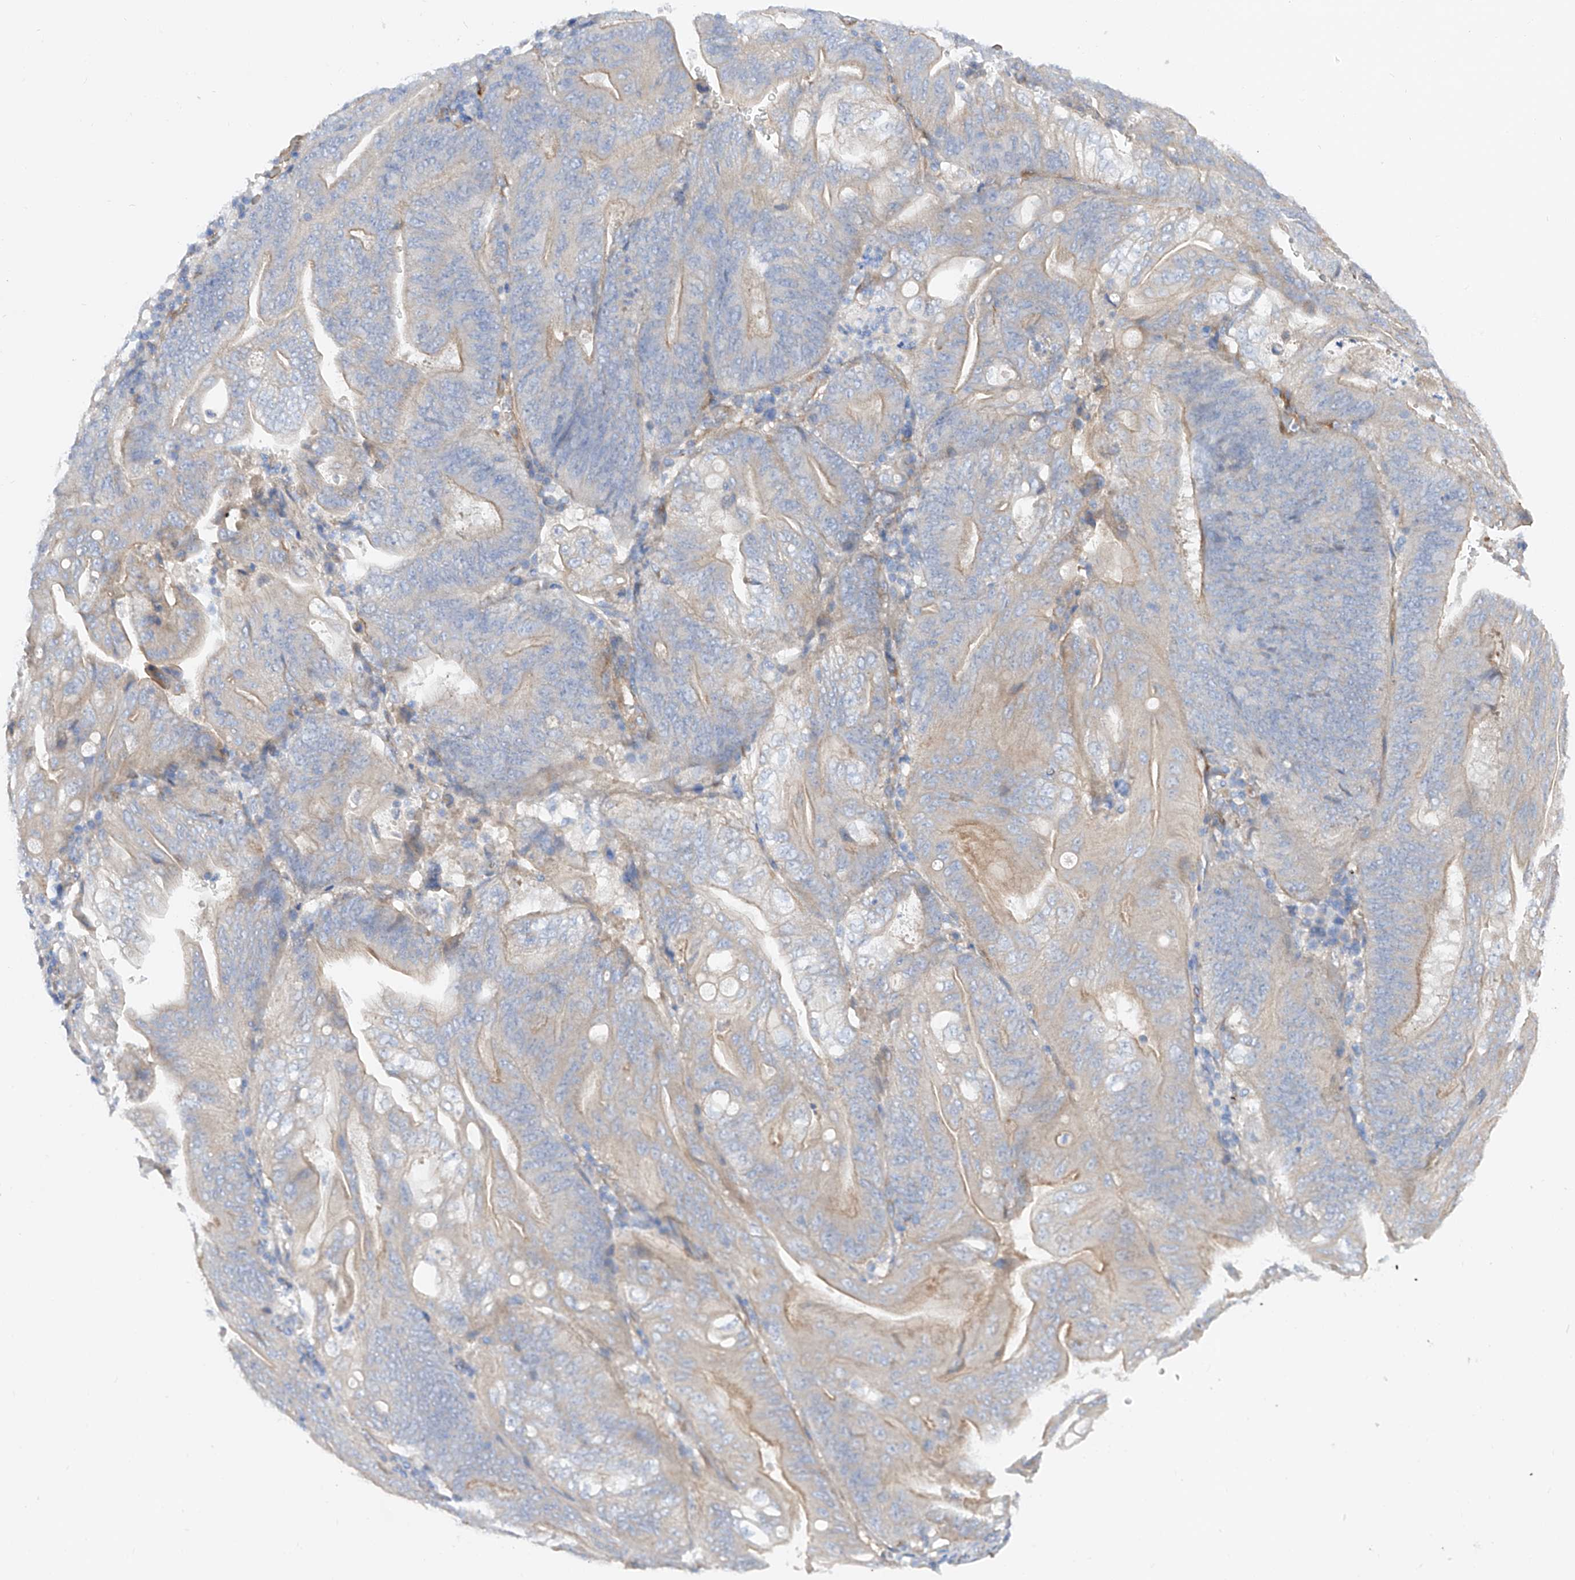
{"staining": {"intensity": "negative", "quantity": "none", "location": "none"}, "tissue": "stomach cancer", "cell_type": "Tumor cells", "image_type": "cancer", "snomed": [{"axis": "morphology", "description": "Adenocarcinoma, NOS"}, {"axis": "topography", "description": "Stomach"}], "caption": "Immunohistochemical staining of stomach adenocarcinoma exhibits no significant expression in tumor cells.", "gene": "LCA5", "patient": {"sex": "female", "age": 73}}